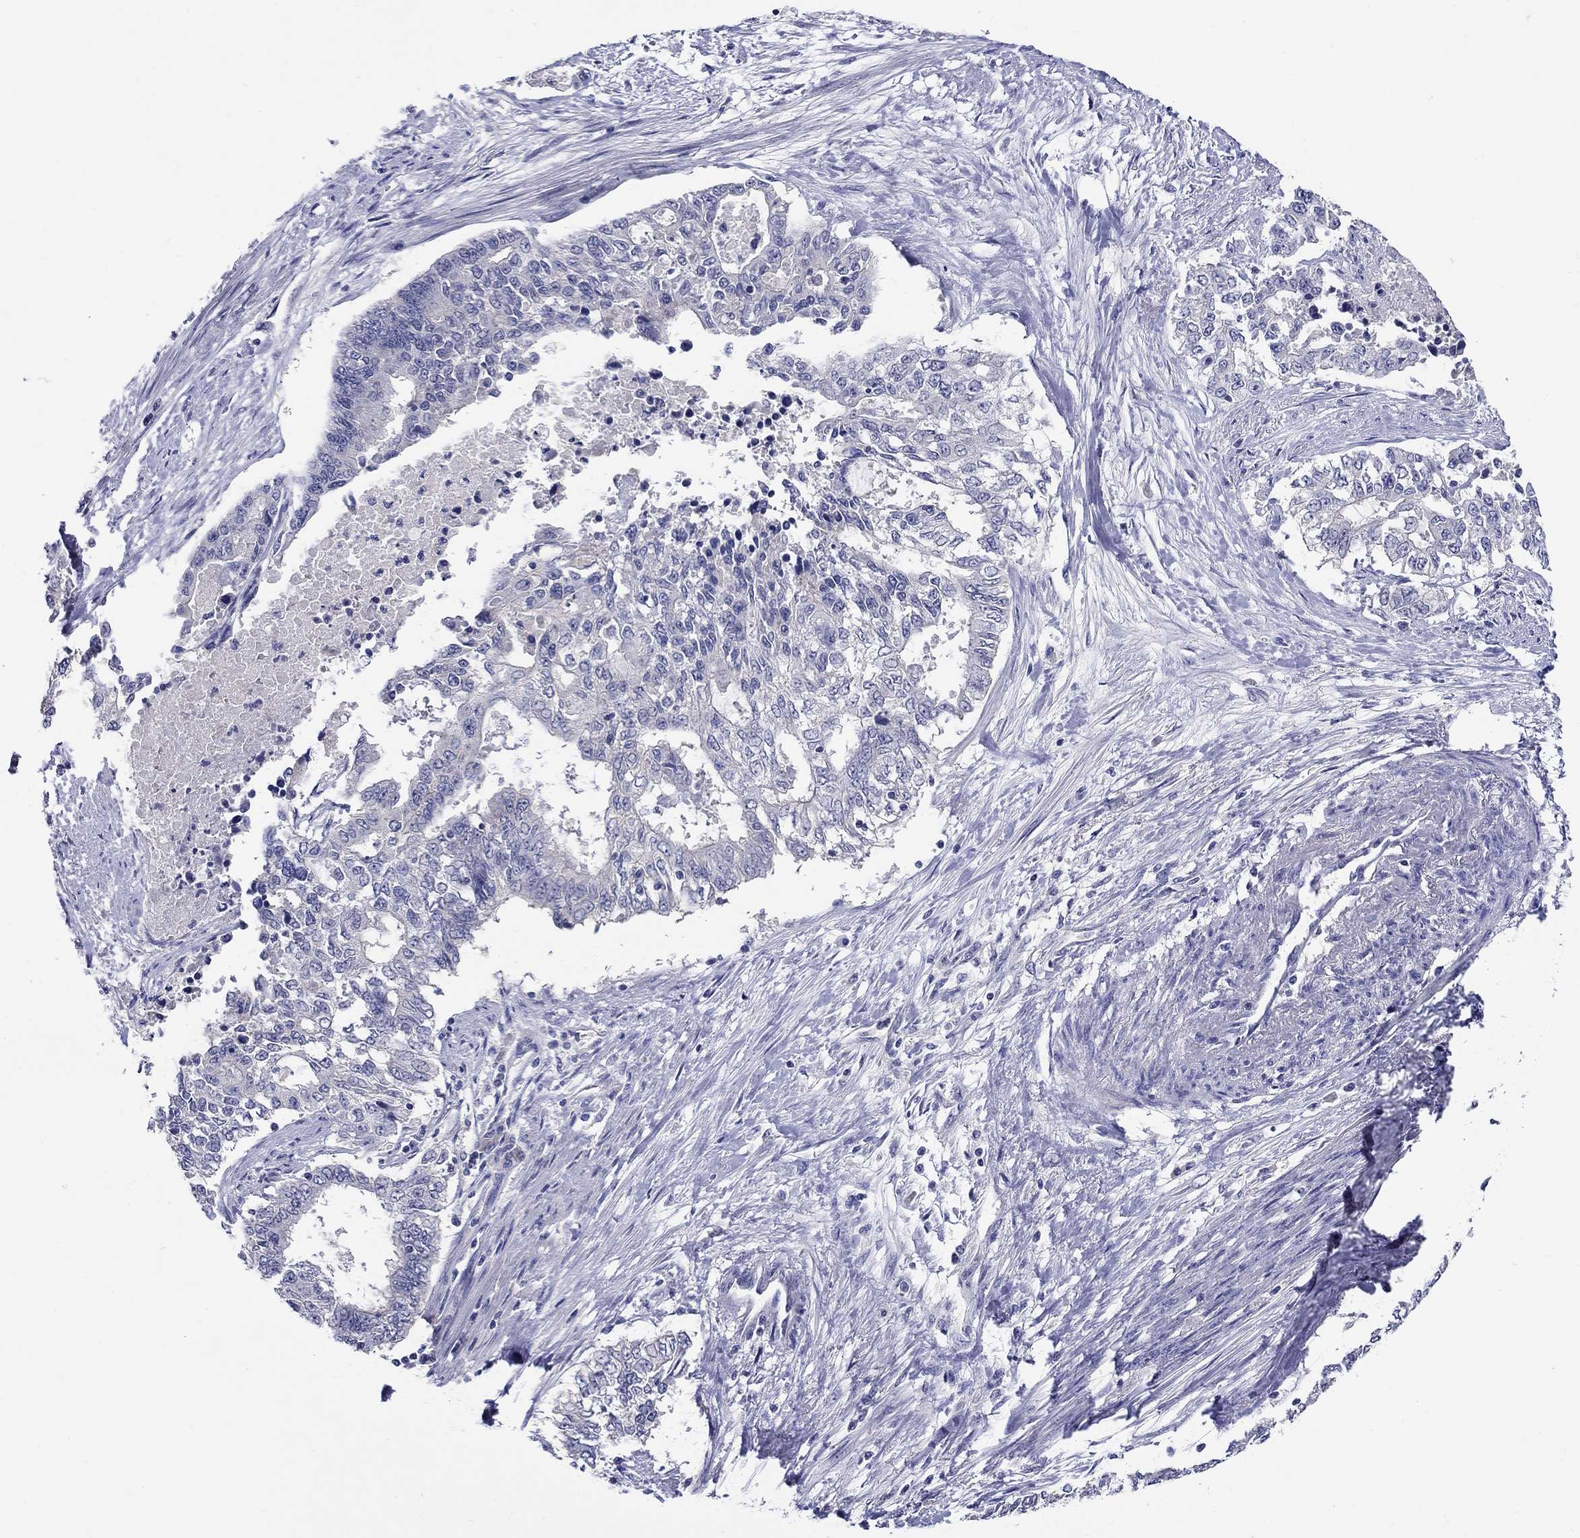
{"staining": {"intensity": "weak", "quantity": "<25%", "location": "cytoplasmic/membranous"}, "tissue": "endometrial cancer", "cell_type": "Tumor cells", "image_type": "cancer", "snomed": [{"axis": "morphology", "description": "Adenocarcinoma, NOS"}, {"axis": "topography", "description": "Uterus"}], "caption": "Tumor cells are negative for protein expression in human endometrial cancer (adenocarcinoma).", "gene": "SLC30A3", "patient": {"sex": "female", "age": 59}}